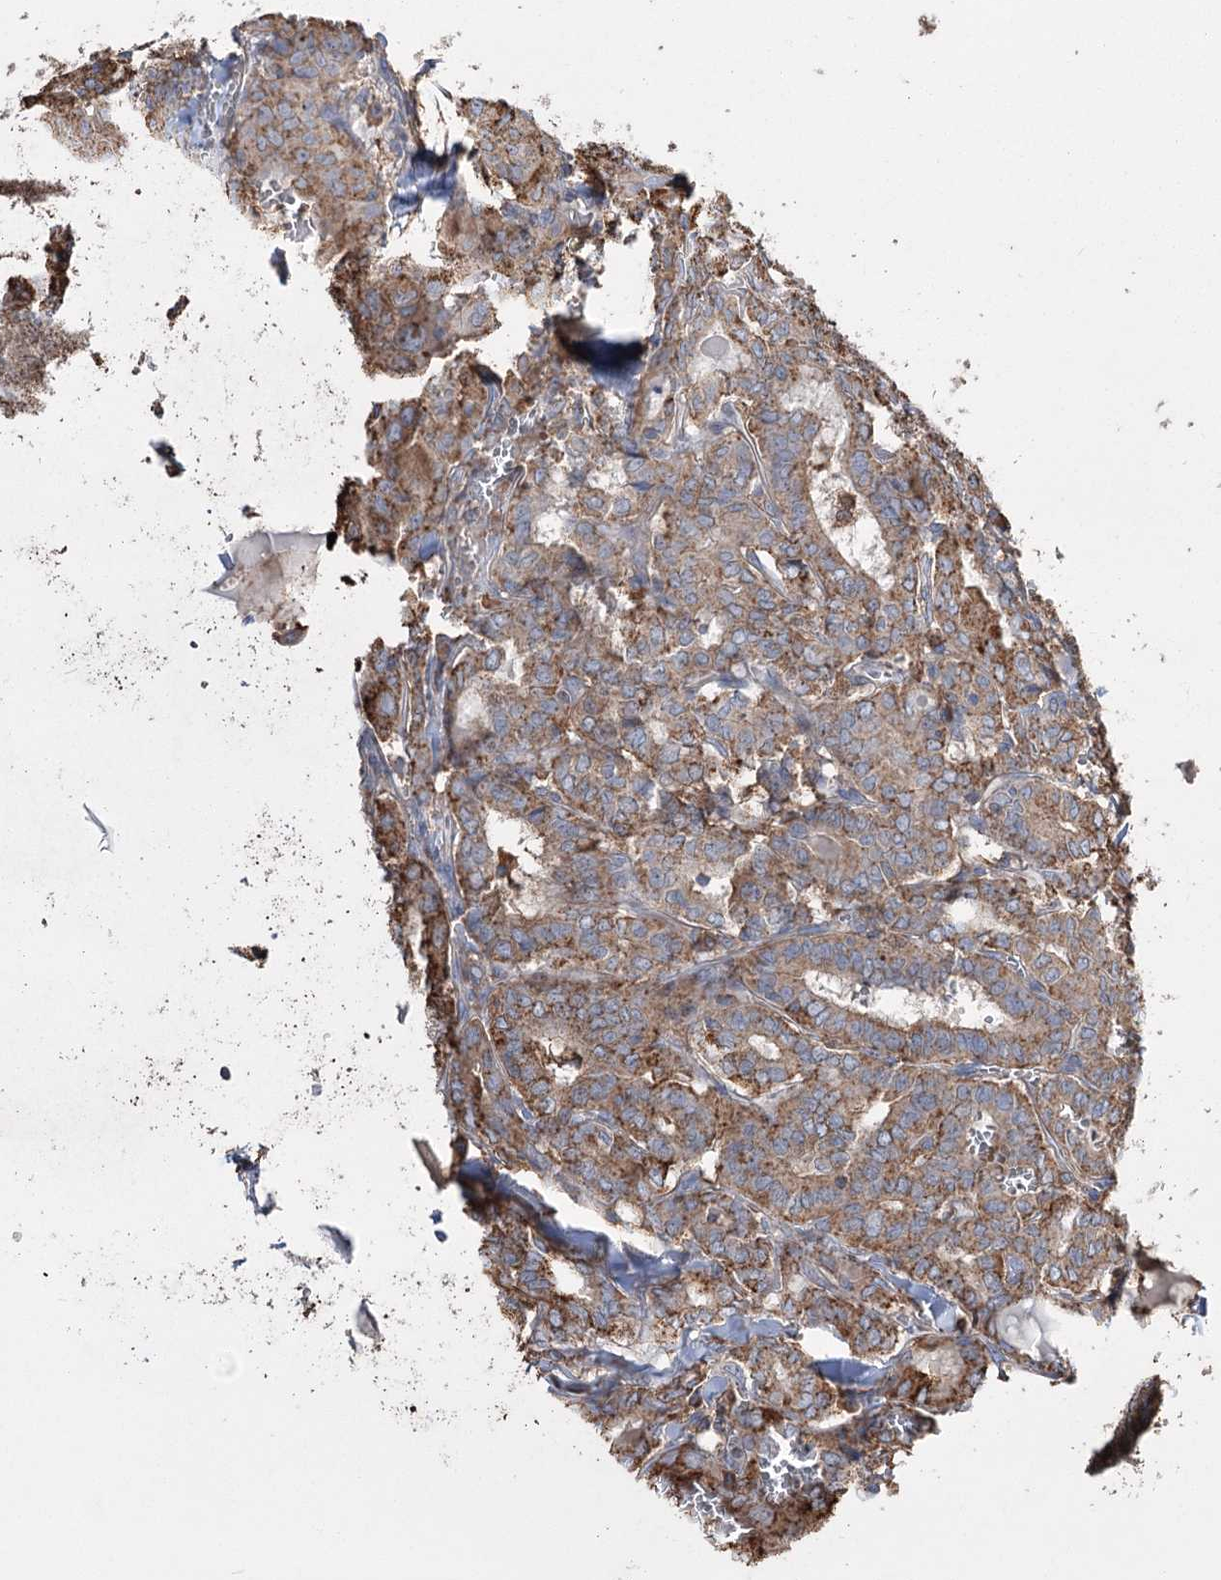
{"staining": {"intensity": "moderate", "quantity": "25%-75%", "location": "cytoplasmic/membranous"}, "tissue": "thyroid cancer", "cell_type": "Tumor cells", "image_type": "cancer", "snomed": [{"axis": "morphology", "description": "Papillary adenocarcinoma, NOS"}, {"axis": "topography", "description": "Thyroid gland"}], "caption": "A brown stain highlights moderate cytoplasmic/membranous positivity of a protein in thyroid papillary adenocarcinoma tumor cells.", "gene": "TRIM71", "patient": {"sex": "female", "age": 72}}